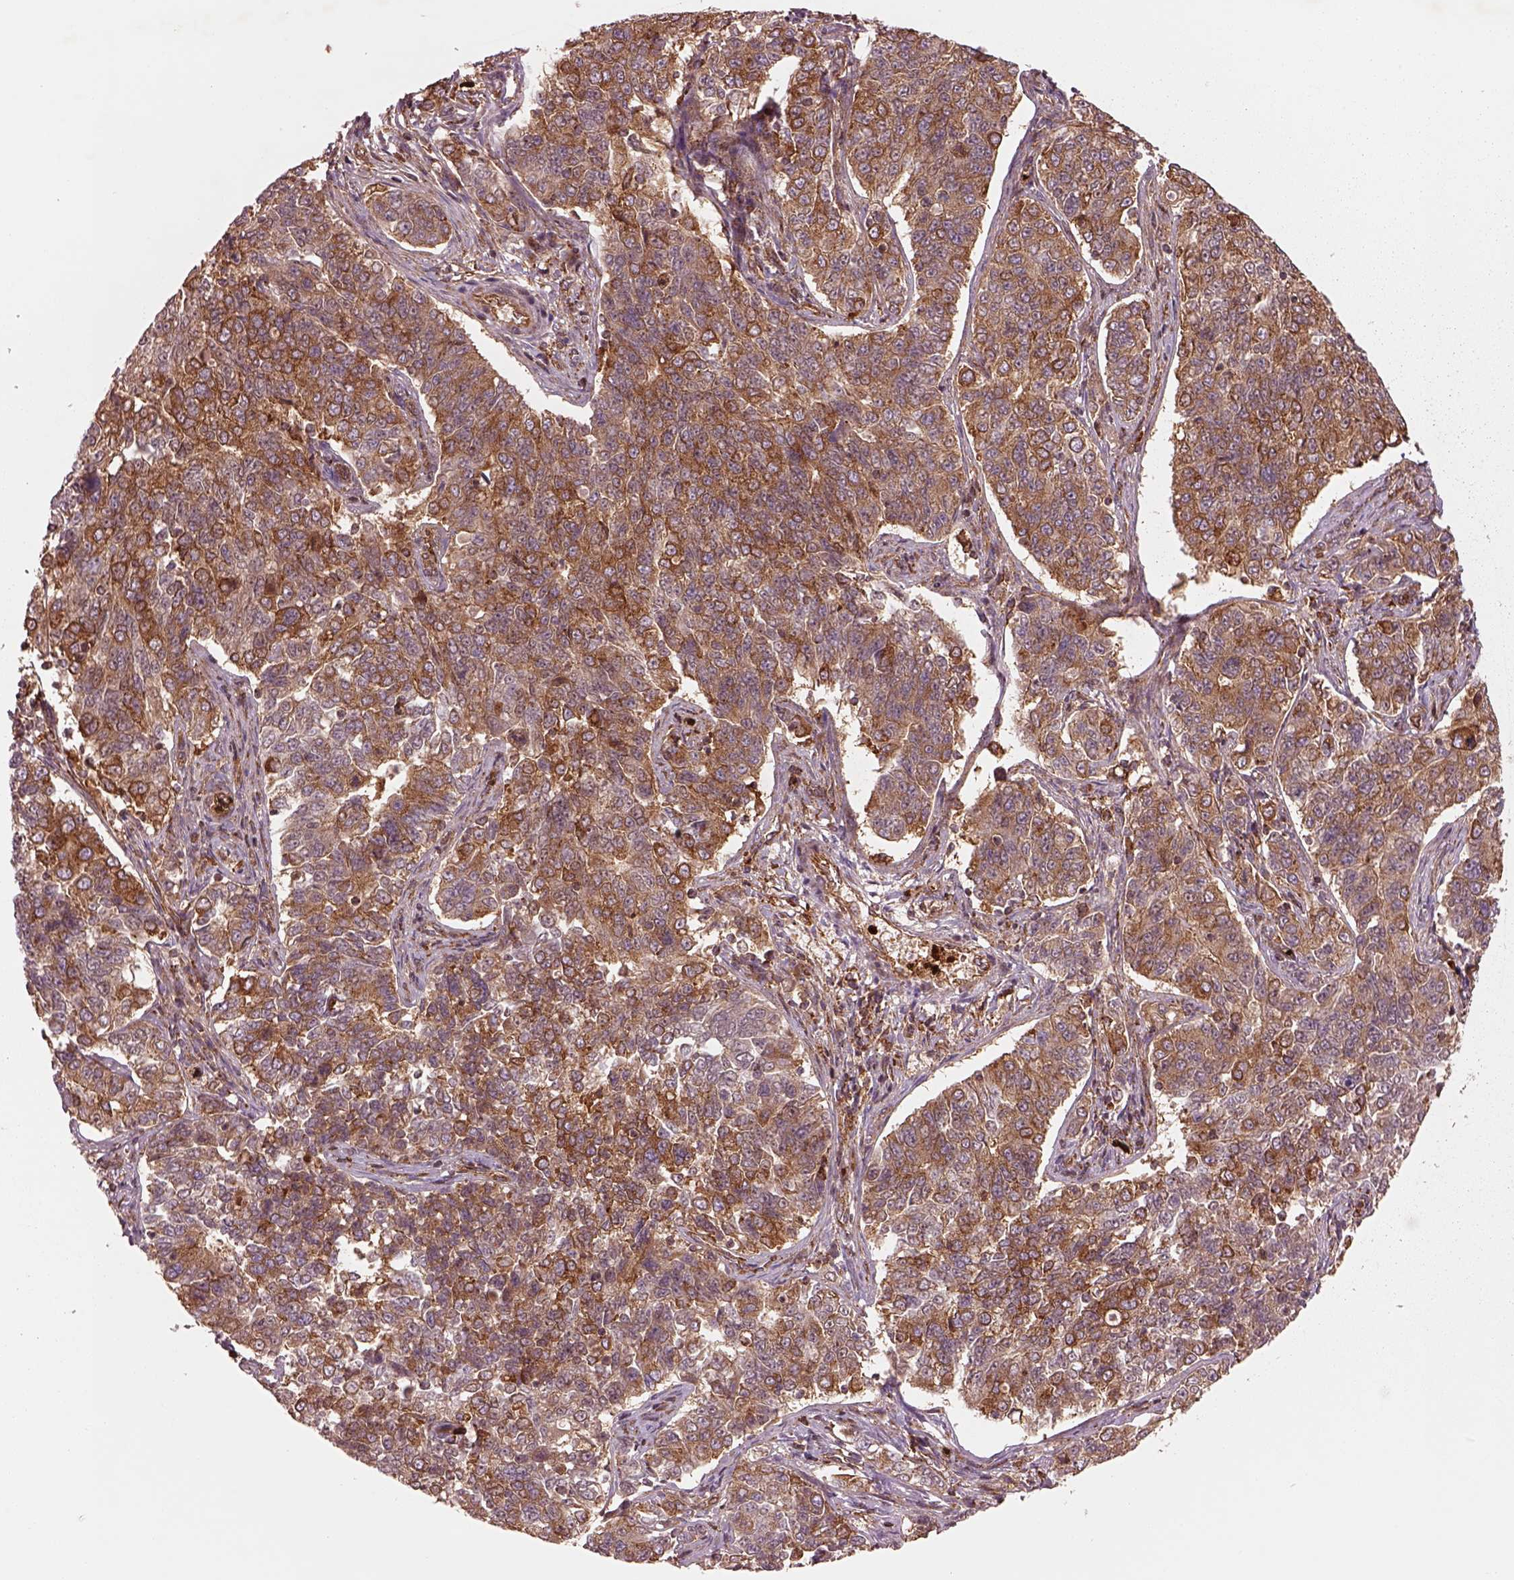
{"staining": {"intensity": "strong", "quantity": "25%-75%", "location": "cytoplasmic/membranous"}, "tissue": "endometrial cancer", "cell_type": "Tumor cells", "image_type": "cancer", "snomed": [{"axis": "morphology", "description": "Adenocarcinoma, NOS"}, {"axis": "topography", "description": "Endometrium"}], "caption": "This is an image of immunohistochemistry staining of endometrial cancer, which shows strong expression in the cytoplasmic/membranous of tumor cells.", "gene": "WASHC2A", "patient": {"sex": "female", "age": 43}}